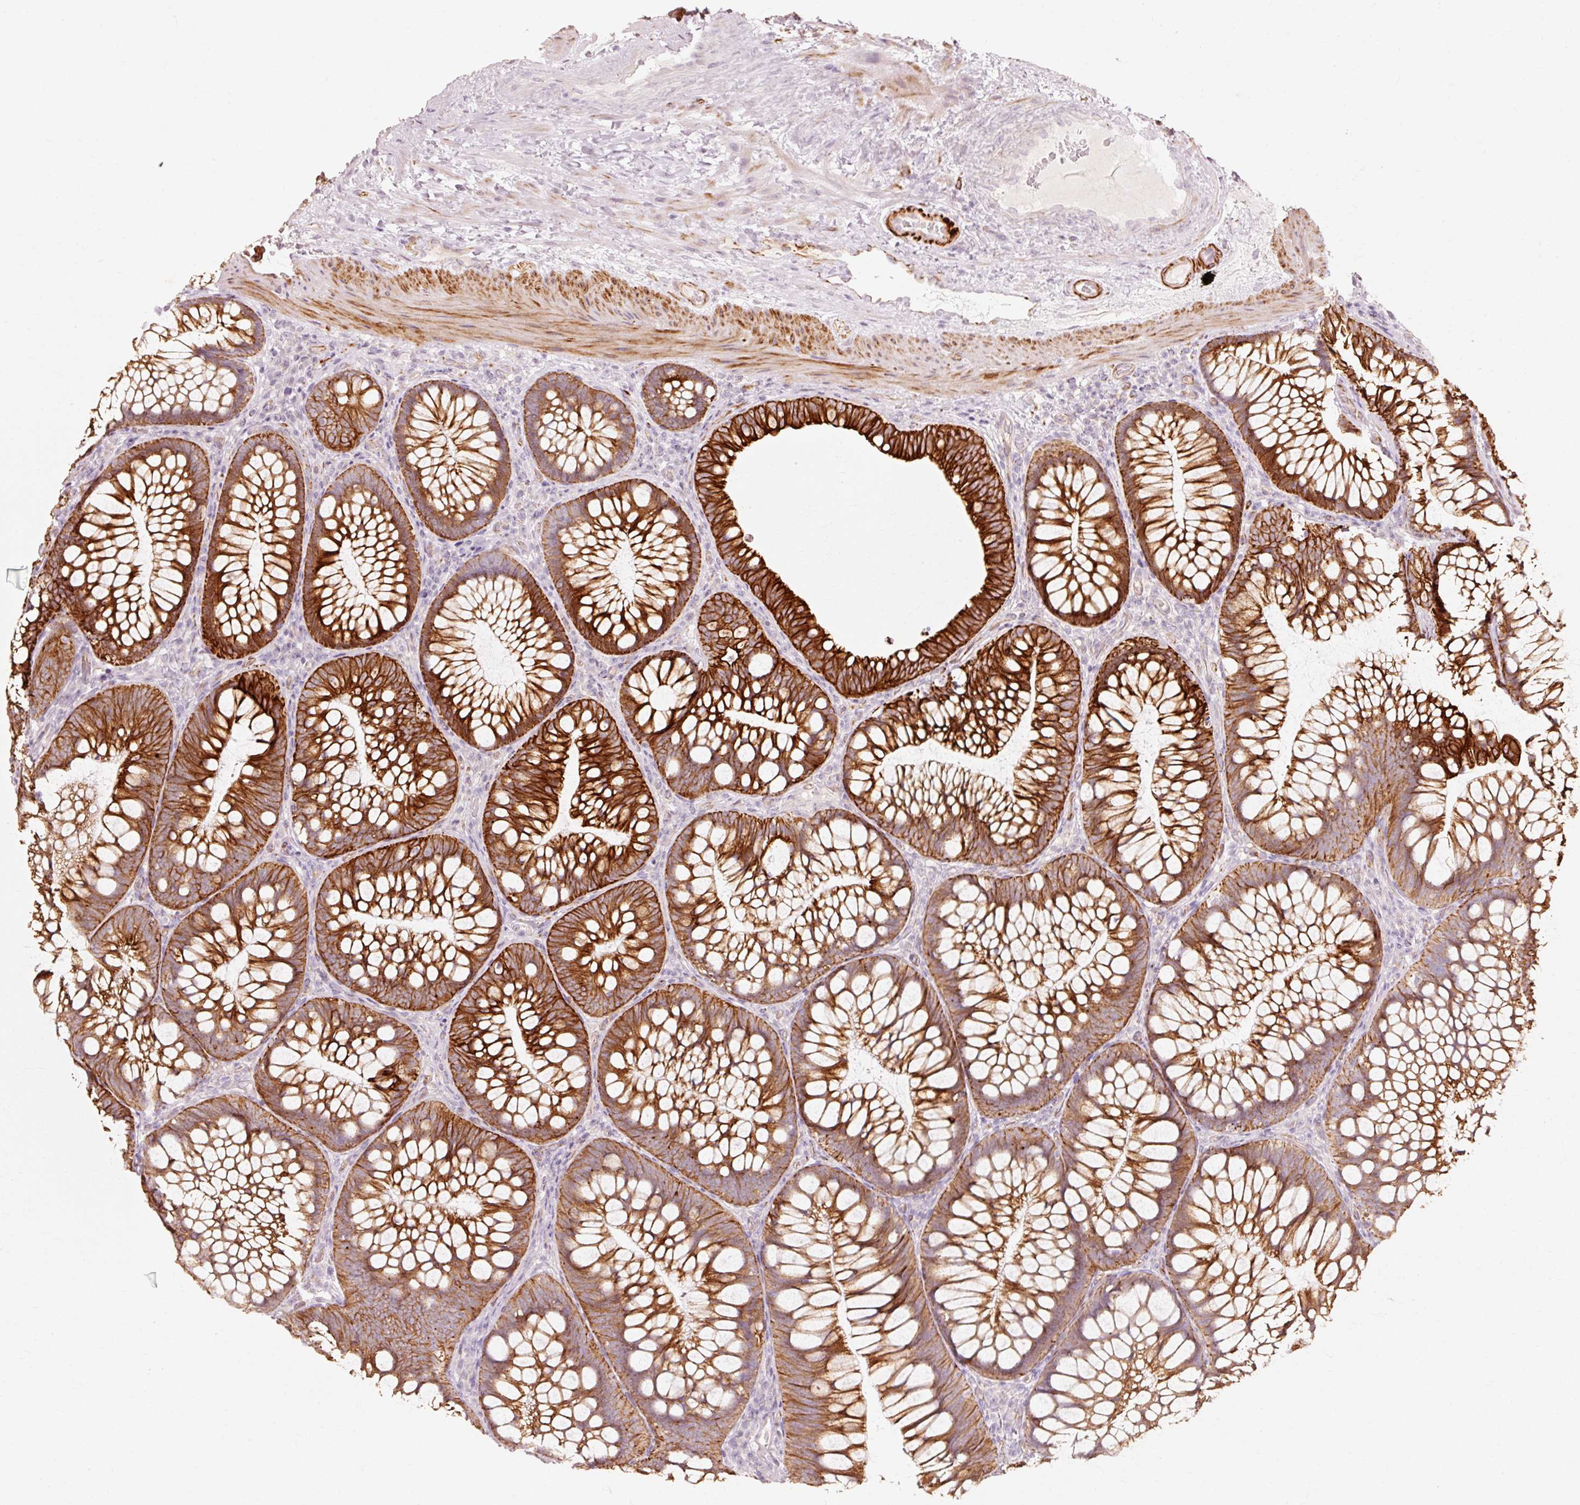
{"staining": {"intensity": "weak", "quantity": "<25%", "location": "cytoplasmic/membranous"}, "tissue": "colon", "cell_type": "Endothelial cells", "image_type": "normal", "snomed": [{"axis": "morphology", "description": "Normal tissue, NOS"}, {"axis": "morphology", "description": "Adenoma, NOS"}, {"axis": "topography", "description": "Soft tissue"}, {"axis": "topography", "description": "Colon"}], "caption": "DAB (3,3'-diaminobenzidine) immunohistochemical staining of normal colon demonstrates no significant staining in endothelial cells. (DAB (3,3'-diaminobenzidine) immunohistochemistry with hematoxylin counter stain).", "gene": "TRIM73", "patient": {"sex": "male", "age": 47}}